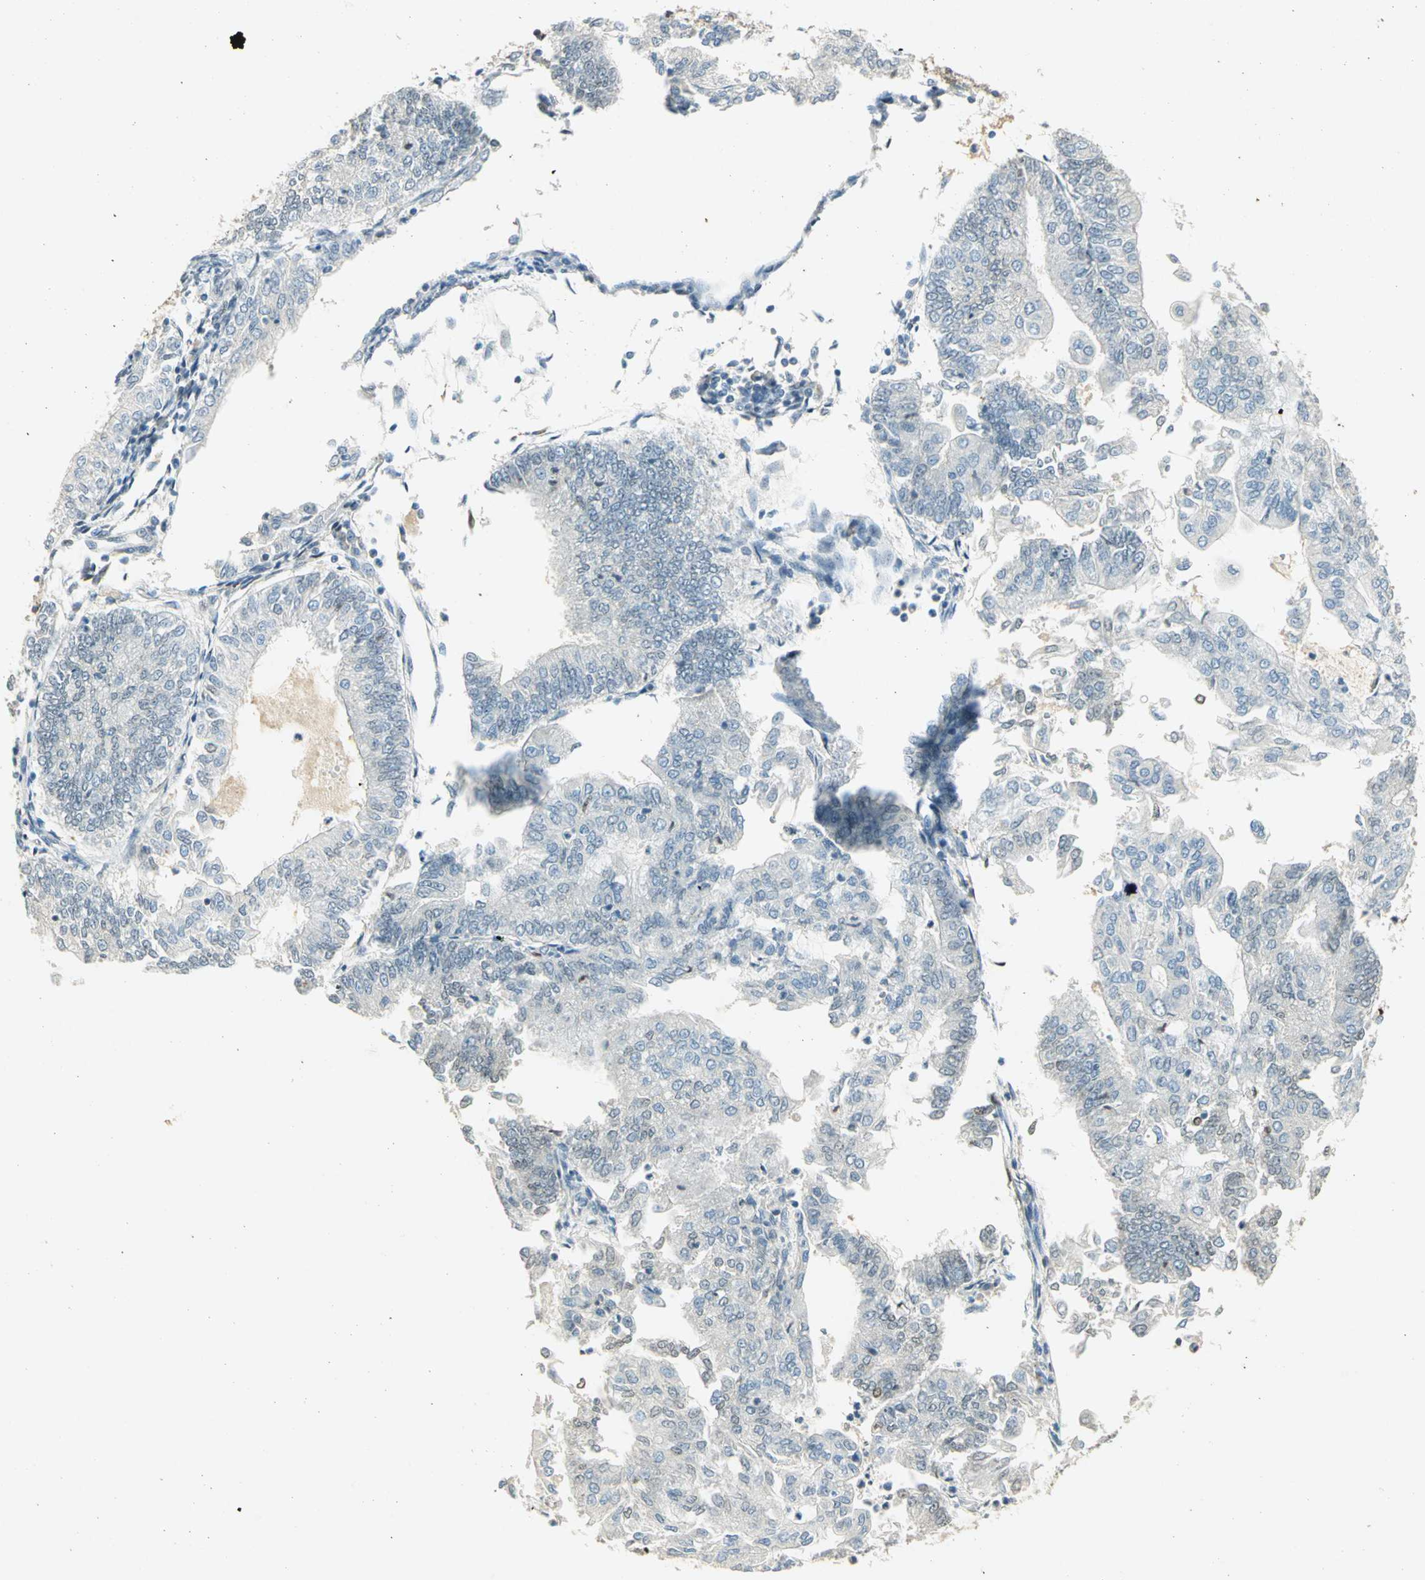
{"staining": {"intensity": "moderate", "quantity": "<25%", "location": "nuclear"}, "tissue": "endometrial cancer", "cell_type": "Tumor cells", "image_type": "cancer", "snomed": [{"axis": "morphology", "description": "Adenocarcinoma, NOS"}, {"axis": "topography", "description": "Endometrium"}], "caption": "Brown immunohistochemical staining in human adenocarcinoma (endometrial) demonstrates moderate nuclear expression in approximately <25% of tumor cells.", "gene": "AK6", "patient": {"sex": "female", "age": 59}}